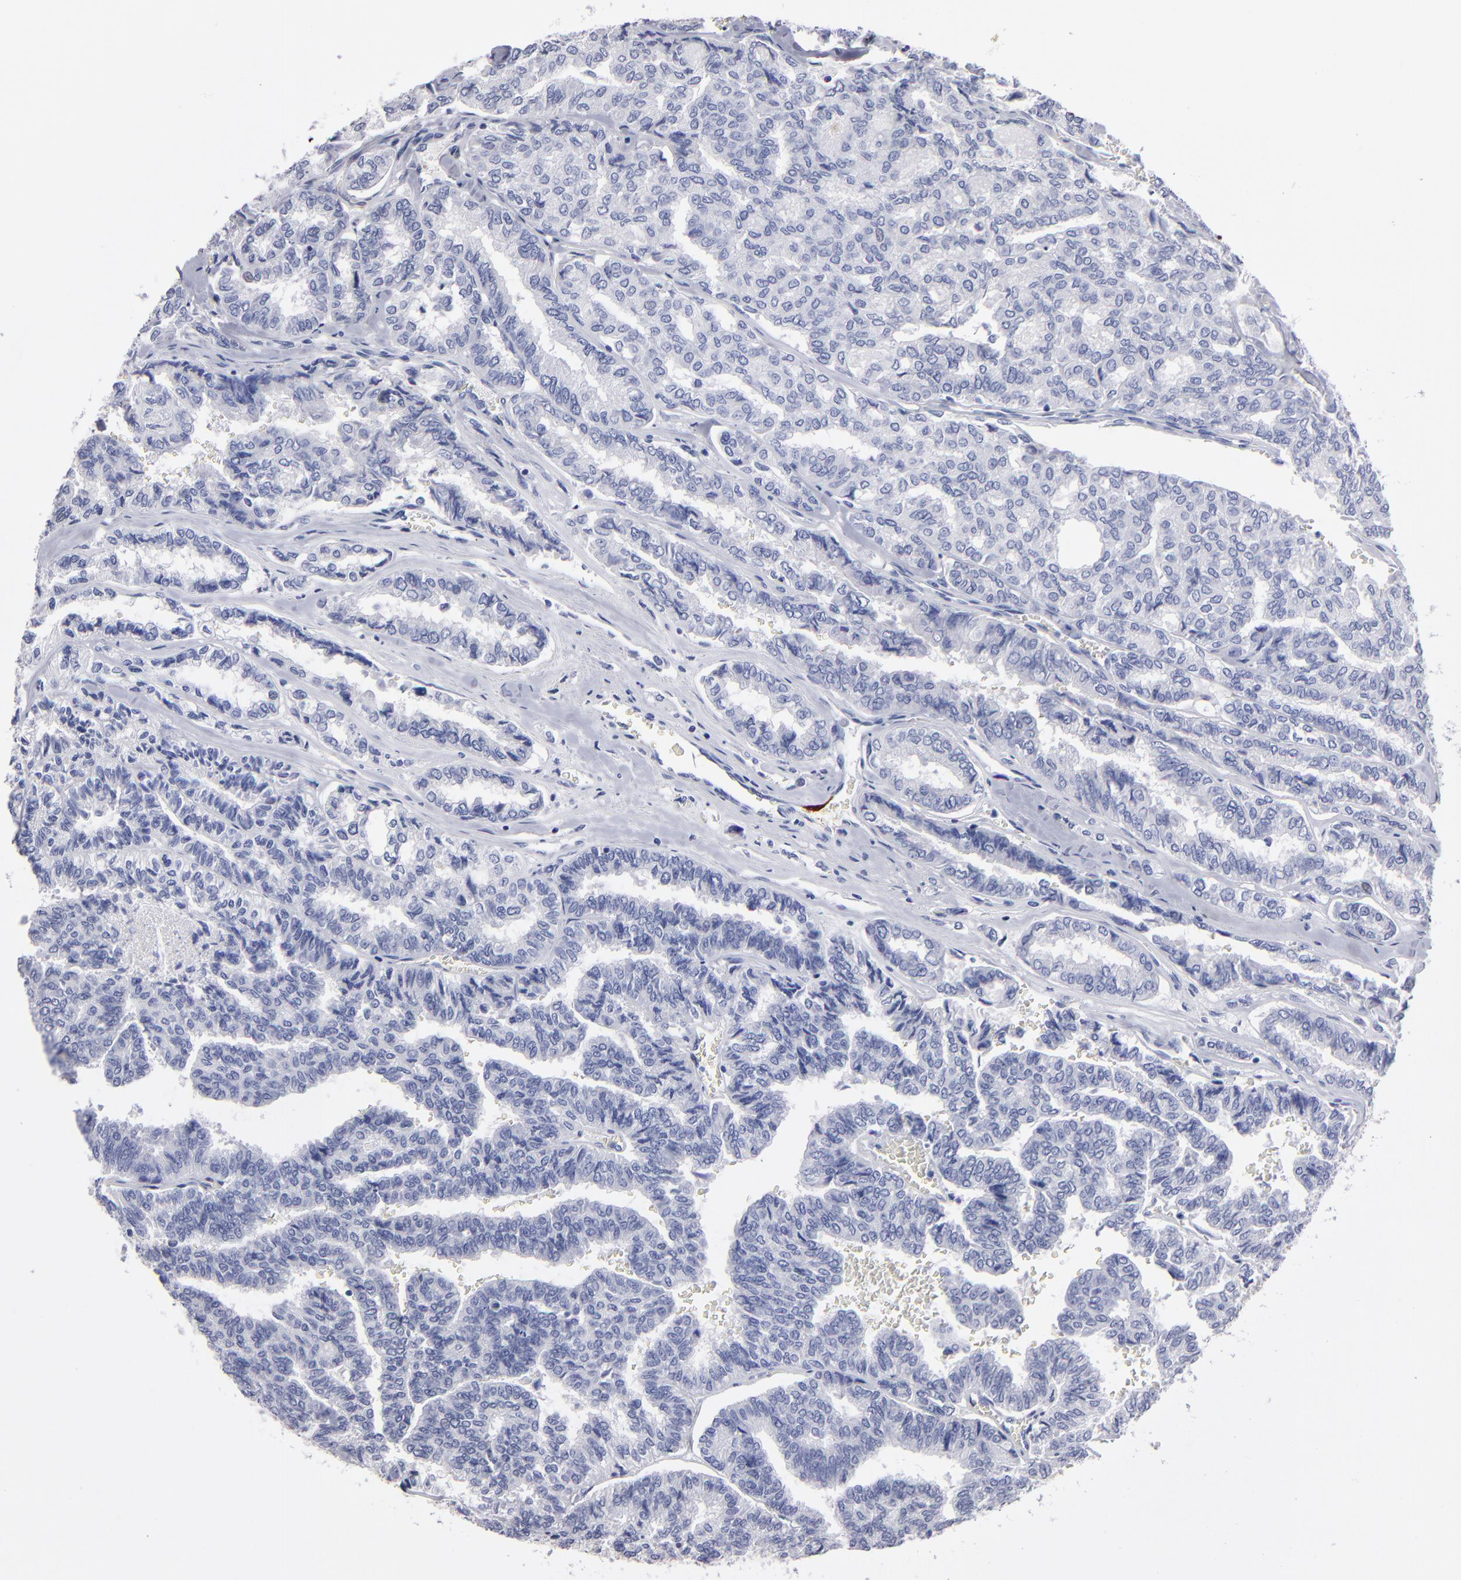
{"staining": {"intensity": "negative", "quantity": "none", "location": "none"}, "tissue": "thyroid cancer", "cell_type": "Tumor cells", "image_type": "cancer", "snomed": [{"axis": "morphology", "description": "Papillary adenocarcinoma, NOS"}, {"axis": "topography", "description": "Thyroid gland"}], "caption": "Immunohistochemistry micrograph of neoplastic tissue: papillary adenocarcinoma (thyroid) stained with DAB demonstrates no significant protein expression in tumor cells.", "gene": "FABP4", "patient": {"sex": "female", "age": 35}}